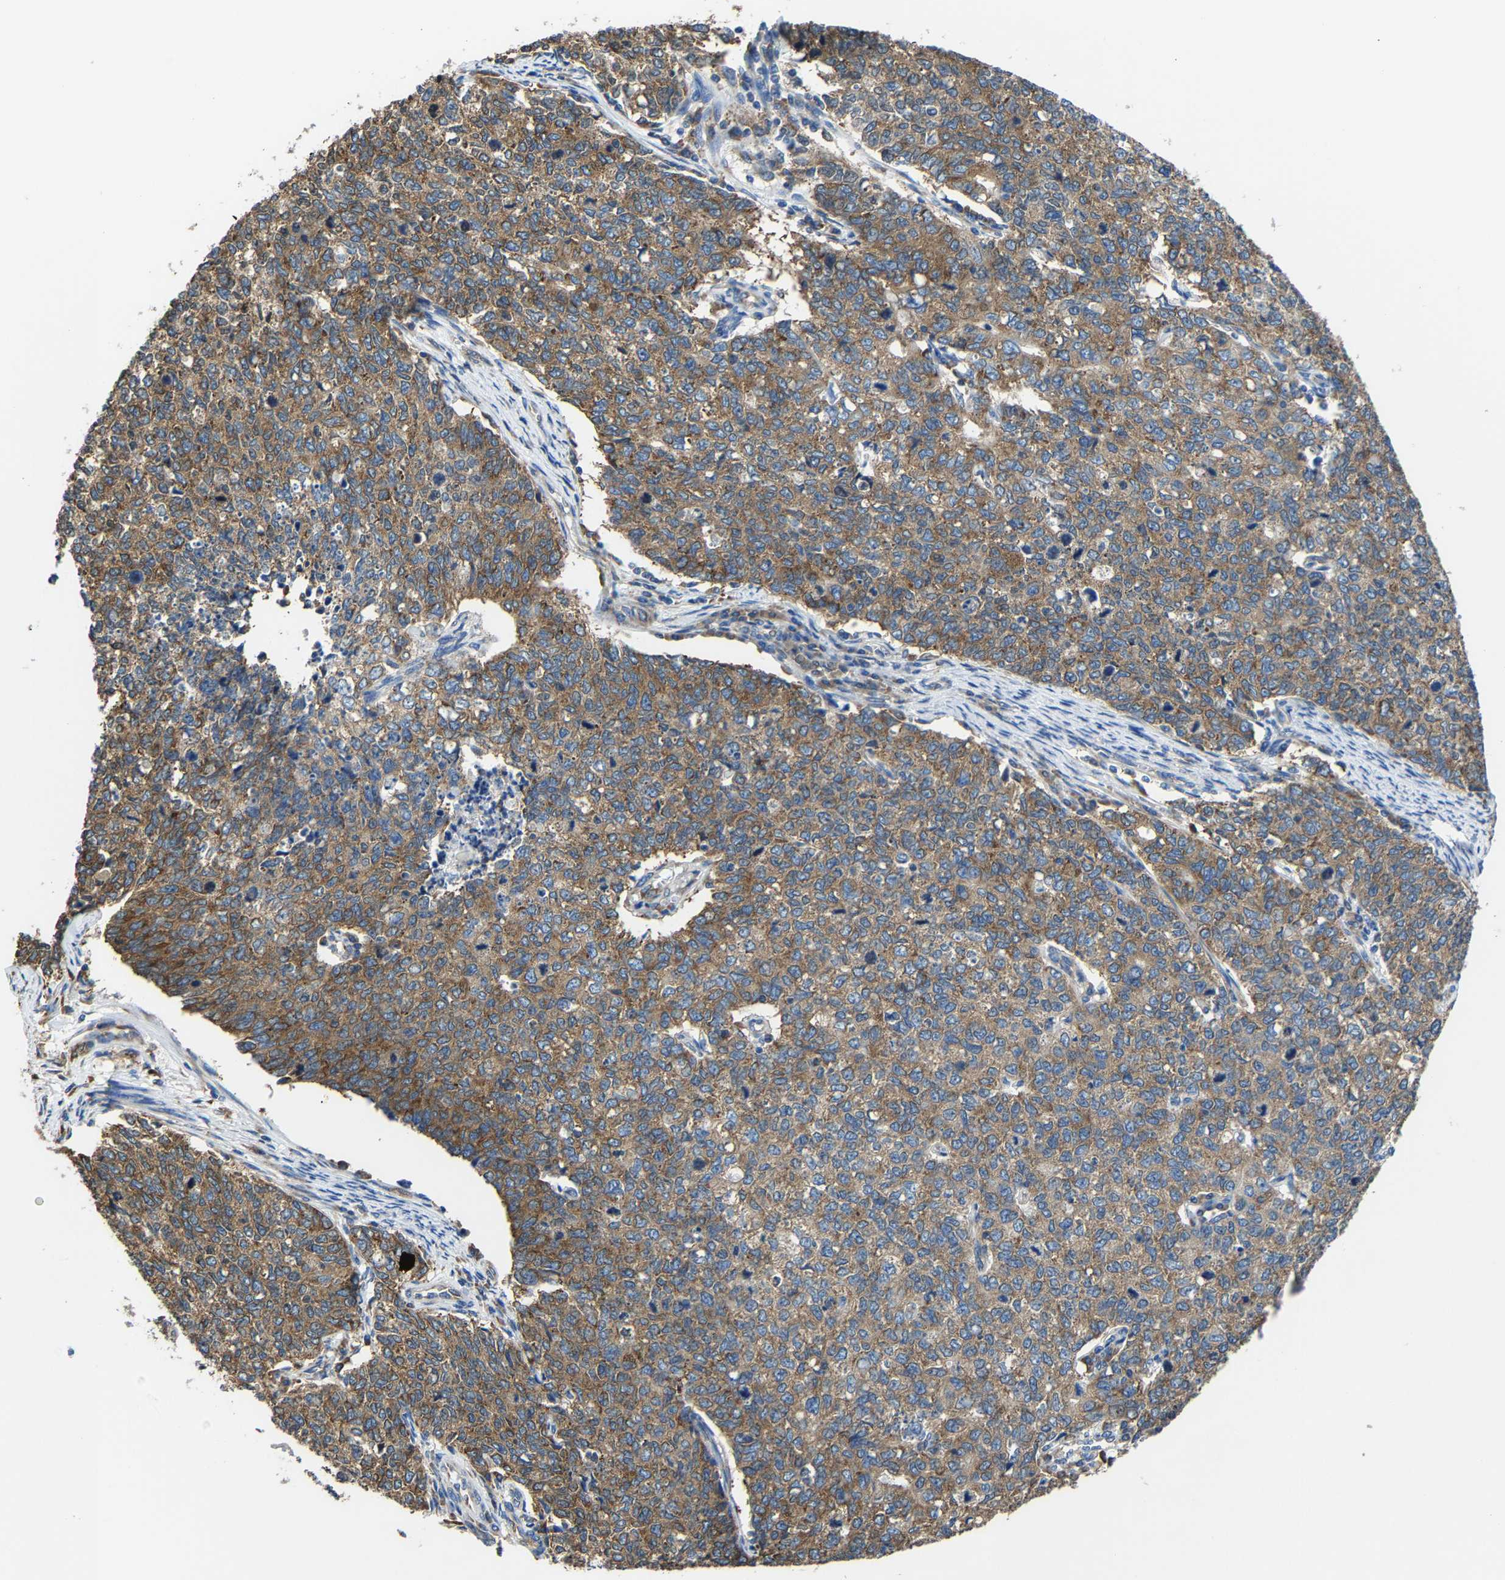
{"staining": {"intensity": "strong", "quantity": ">75%", "location": "cytoplasmic/membranous"}, "tissue": "cervical cancer", "cell_type": "Tumor cells", "image_type": "cancer", "snomed": [{"axis": "morphology", "description": "Squamous cell carcinoma, NOS"}, {"axis": "topography", "description": "Cervix"}], "caption": "Tumor cells display high levels of strong cytoplasmic/membranous staining in approximately >75% of cells in human squamous cell carcinoma (cervical). (IHC, brightfield microscopy, high magnification).", "gene": "G3BP2", "patient": {"sex": "female", "age": 63}}